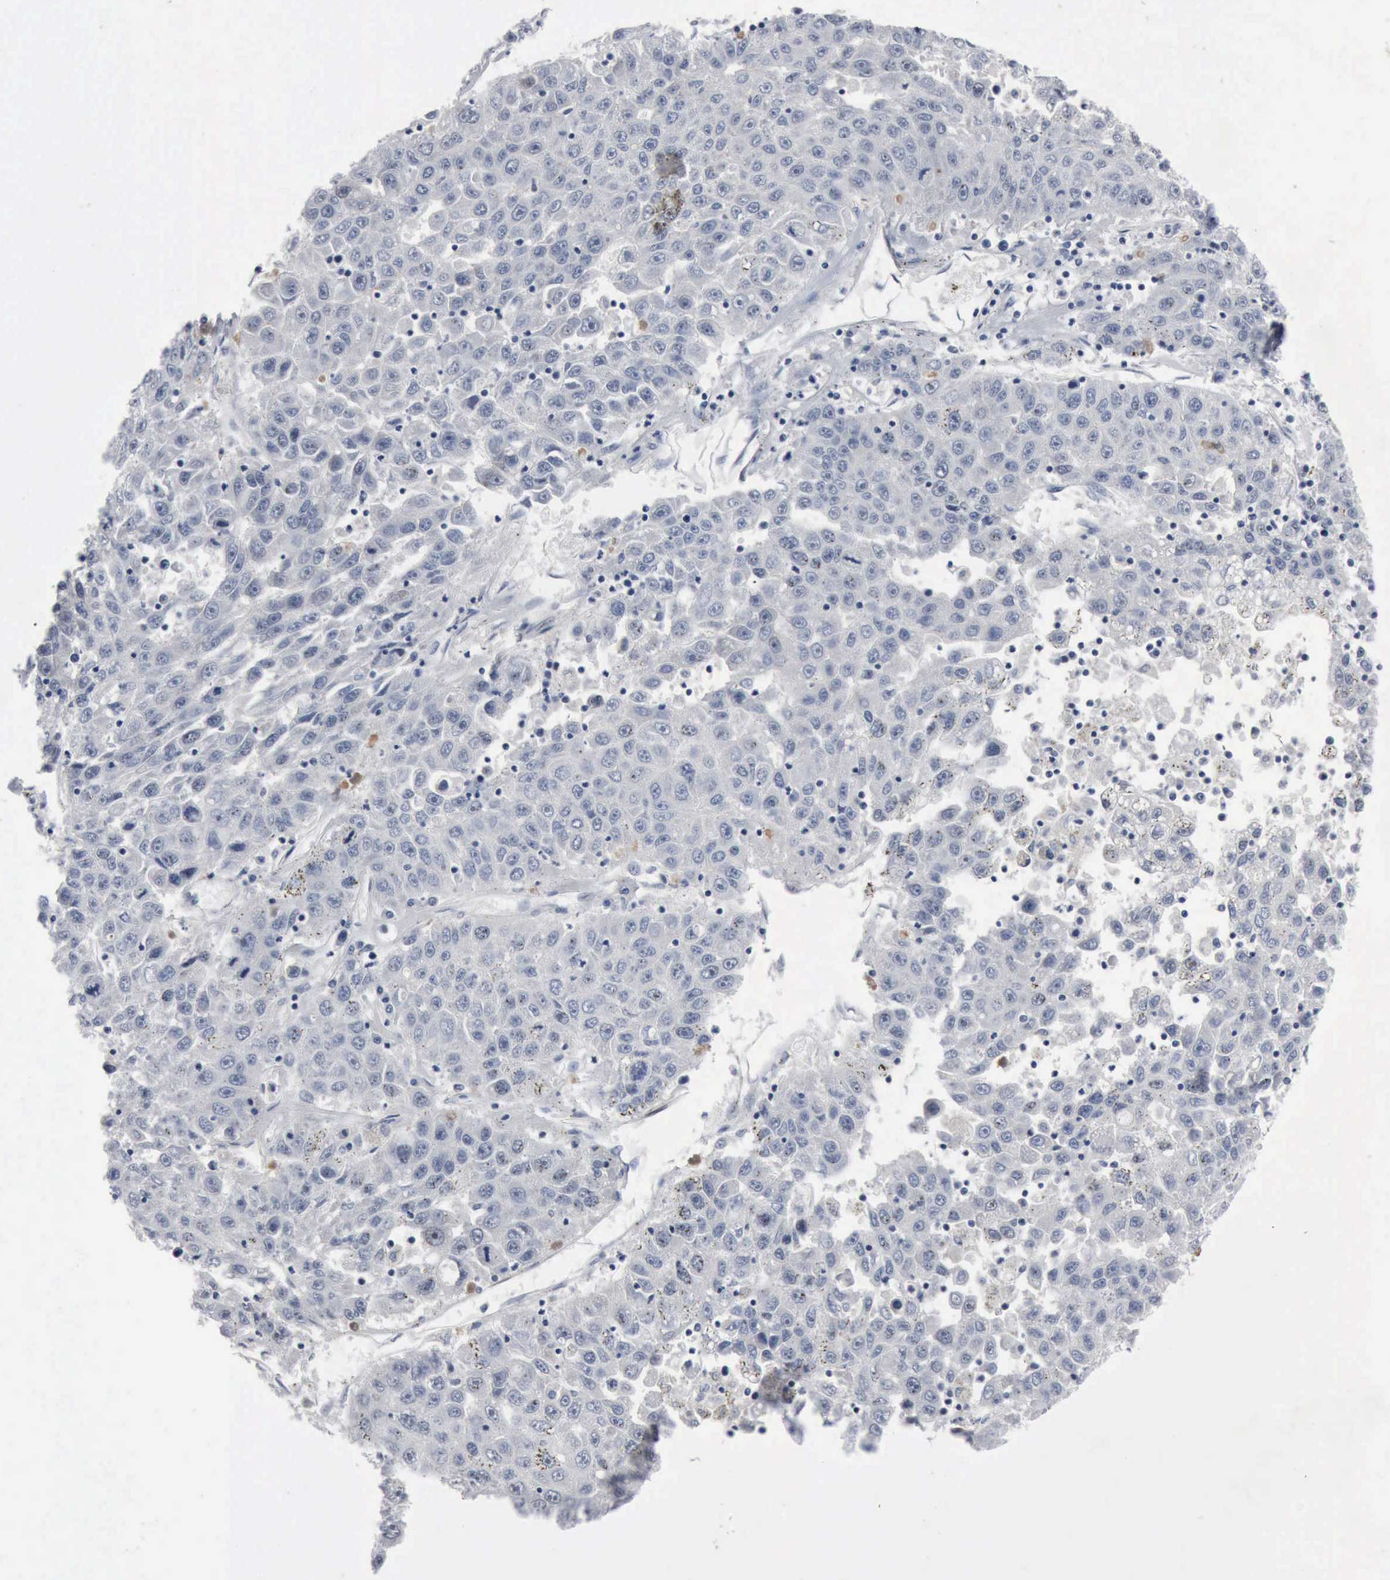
{"staining": {"intensity": "negative", "quantity": "none", "location": "none"}, "tissue": "liver cancer", "cell_type": "Tumor cells", "image_type": "cancer", "snomed": [{"axis": "morphology", "description": "Carcinoma, Hepatocellular, NOS"}, {"axis": "topography", "description": "Liver"}], "caption": "The immunohistochemistry photomicrograph has no significant expression in tumor cells of hepatocellular carcinoma (liver) tissue.", "gene": "FGF2", "patient": {"sex": "male", "age": 49}}